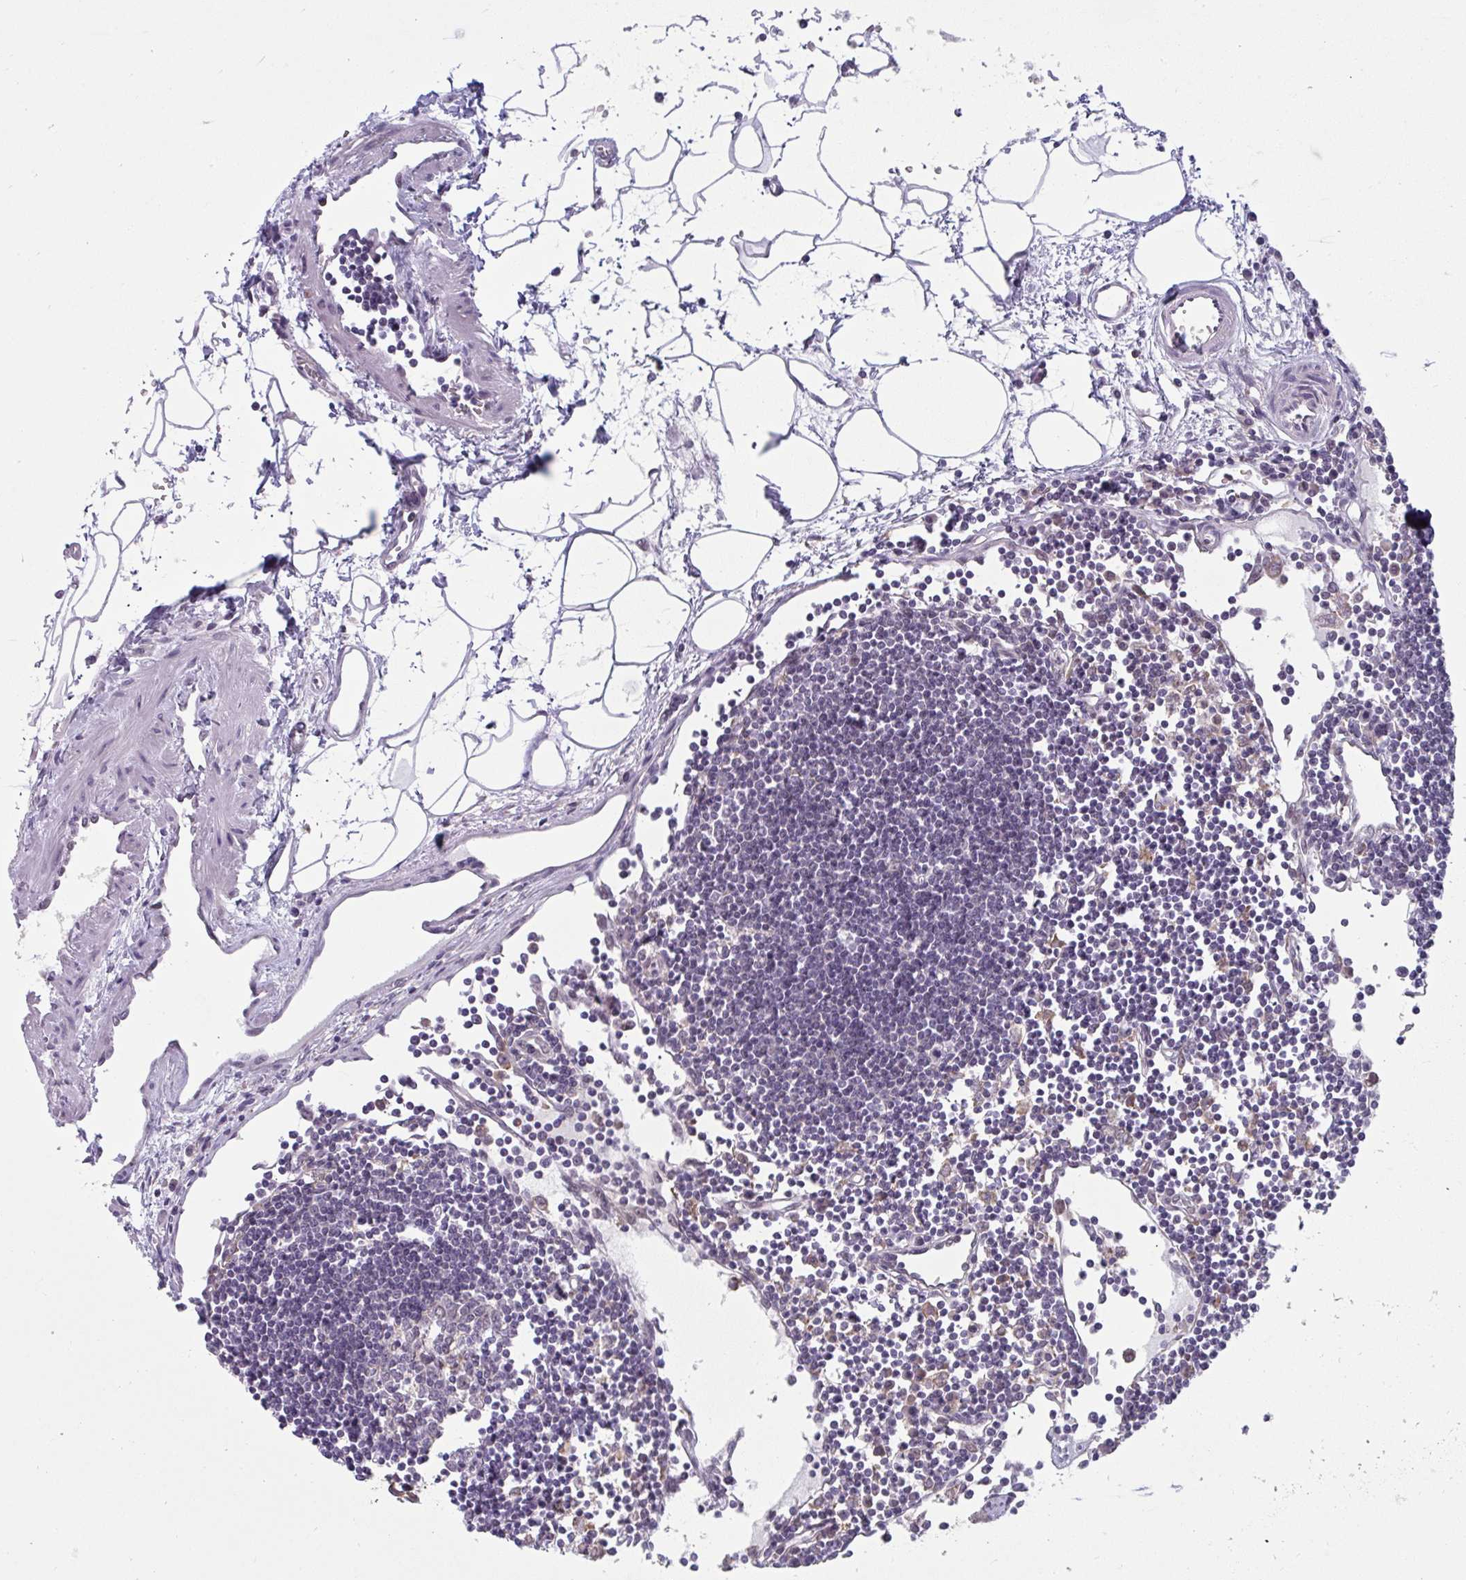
{"staining": {"intensity": "negative", "quantity": "none", "location": "none"}, "tissue": "lymph node", "cell_type": "Germinal center cells", "image_type": "normal", "snomed": [{"axis": "morphology", "description": "Normal tissue, NOS"}, {"axis": "topography", "description": "Lymph node"}], "caption": "Human lymph node stained for a protein using IHC shows no expression in germinal center cells.", "gene": "NMNAT1", "patient": {"sex": "female", "age": 65}}